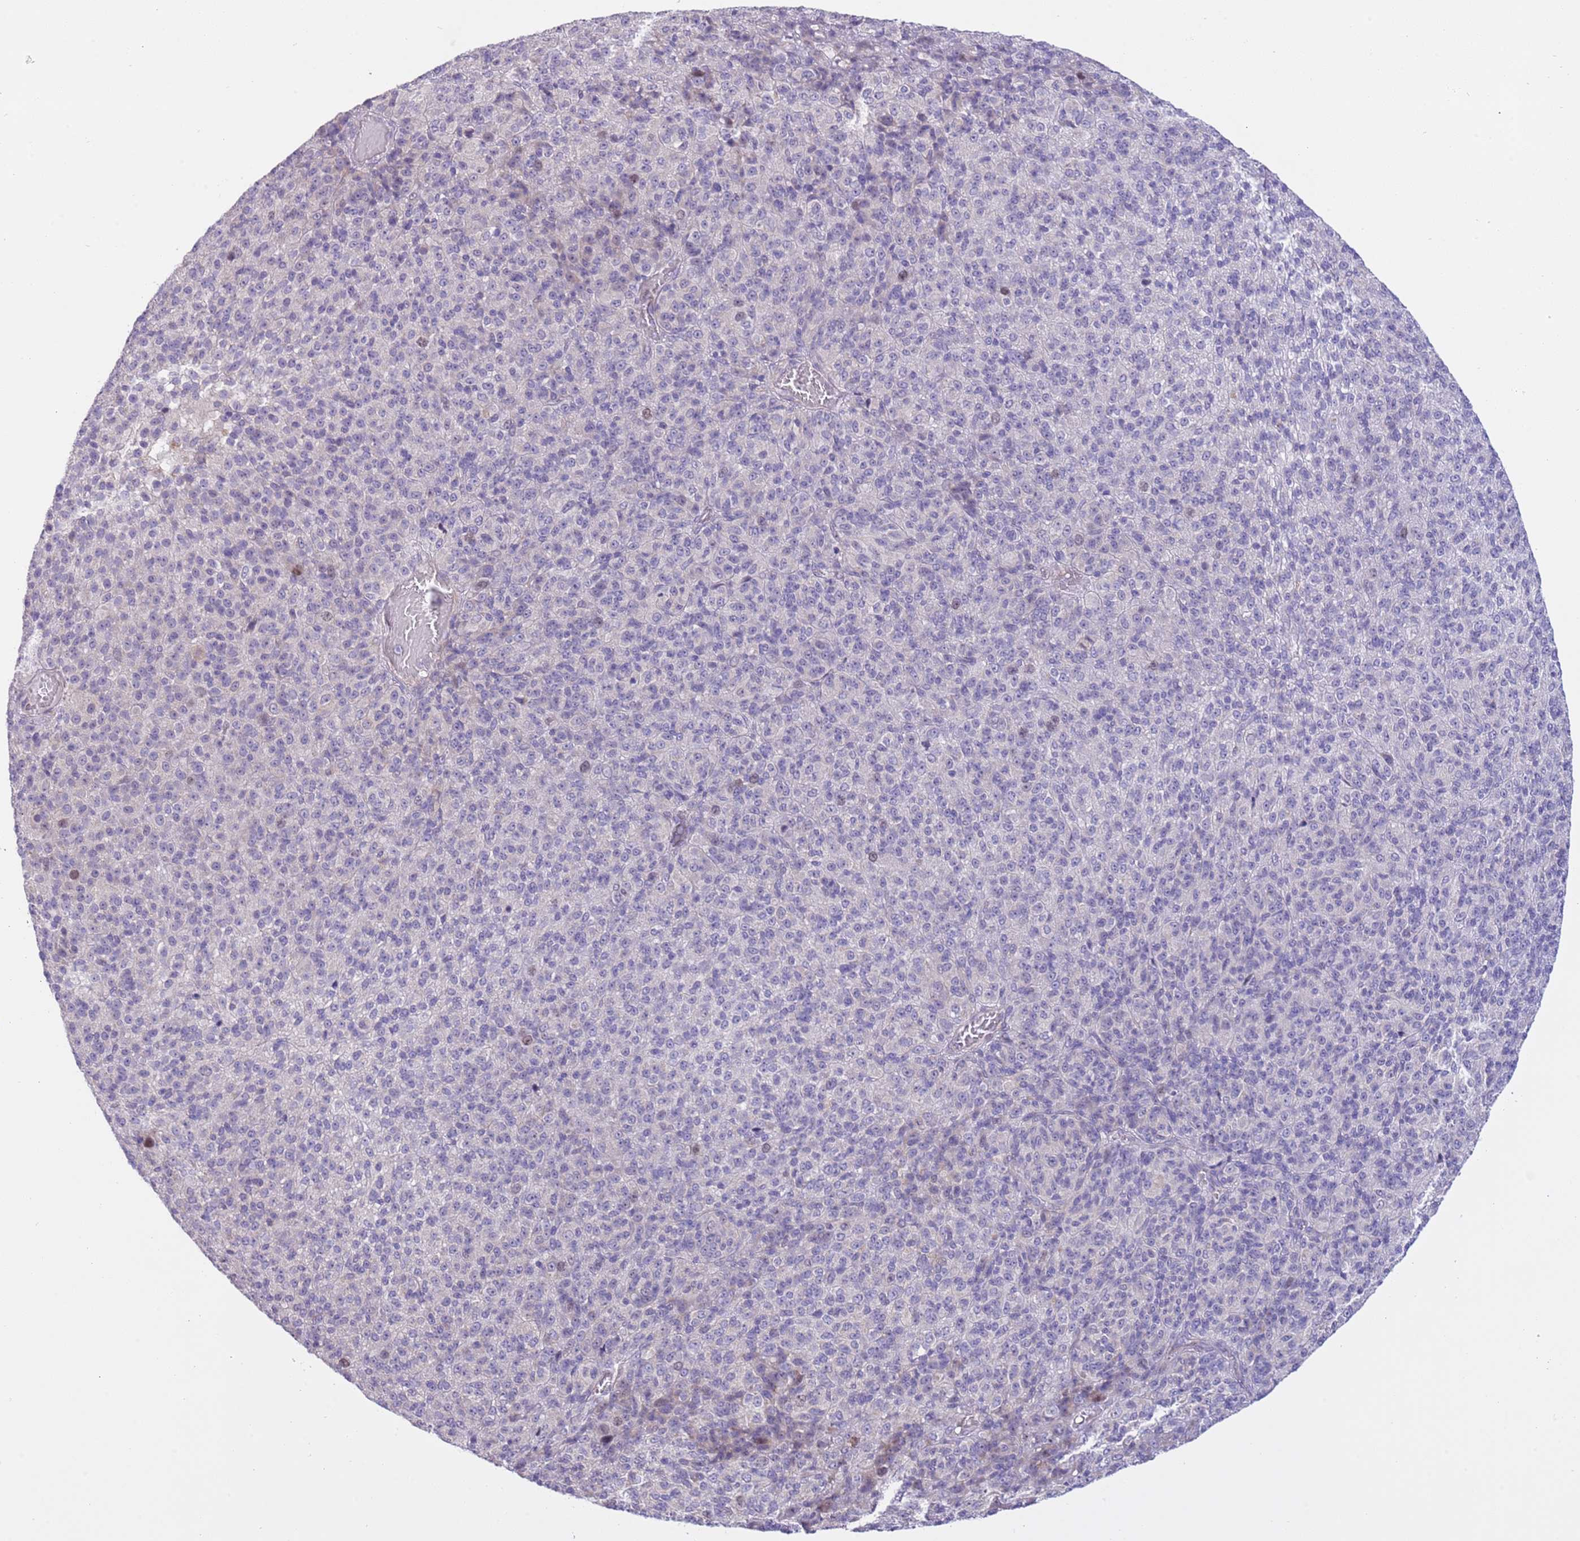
{"staining": {"intensity": "negative", "quantity": "none", "location": "none"}, "tissue": "melanoma", "cell_type": "Tumor cells", "image_type": "cancer", "snomed": [{"axis": "morphology", "description": "Malignant melanoma, Metastatic site"}, {"axis": "topography", "description": "Brain"}], "caption": "Malignant melanoma (metastatic site) stained for a protein using immunohistochemistry shows no expression tumor cells.", "gene": "FBRSL1", "patient": {"sex": "female", "age": 56}}